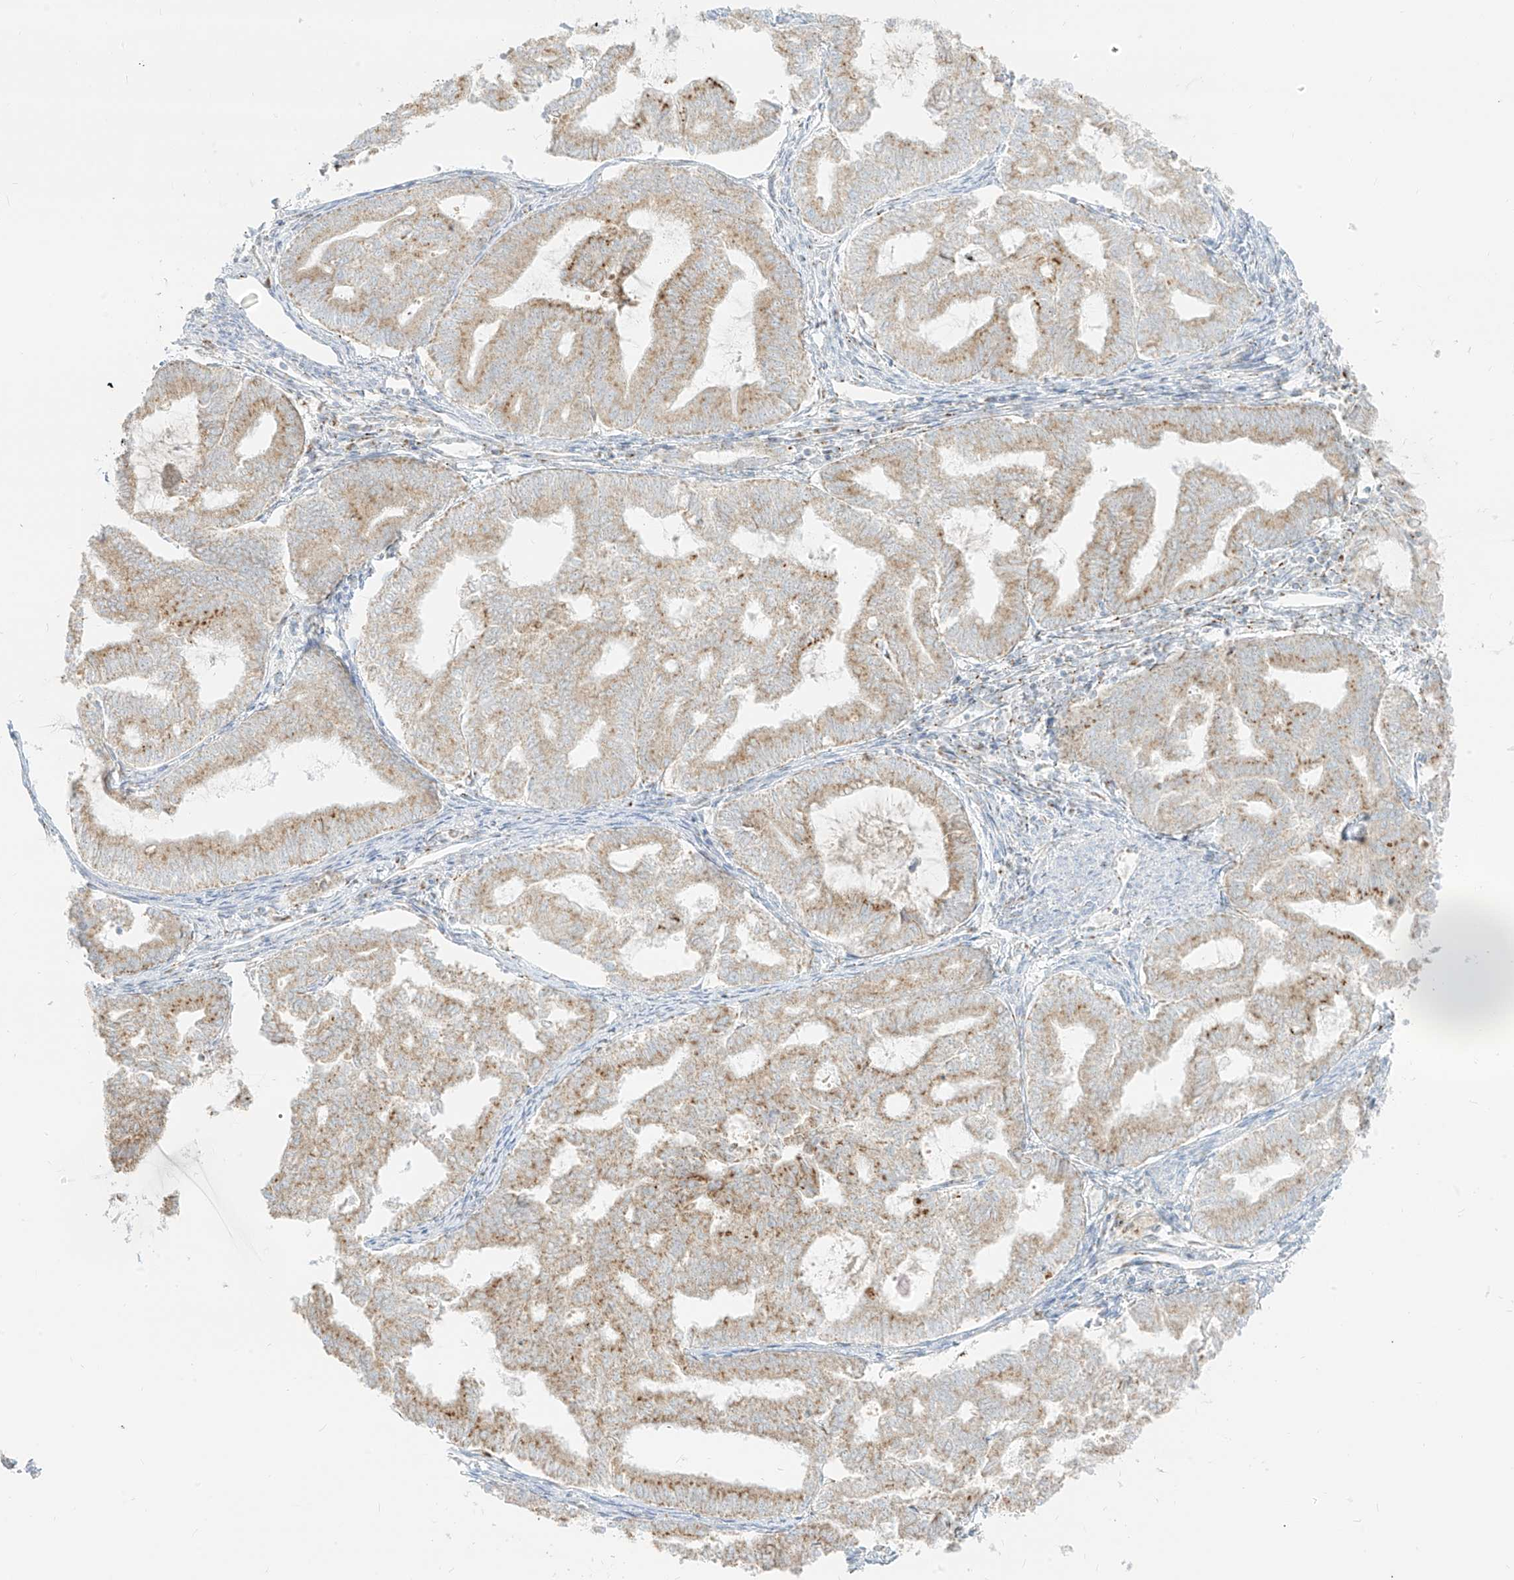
{"staining": {"intensity": "weak", "quantity": ">75%", "location": "cytoplasmic/membranous"}, "tissue": "endometrial cancer", "cell_type": "Tumor cells", "image_type": "cancer", "snomed": [{"axis": "morphology", "description": "Adenocarcinoma, NOS"}, {"axis": "topography", "description": "Endometrium"}], "caption": "Weak cytoplasmic/membranous protein expression is present in approximately >75% of tumor cells in endometrial adenocarcinoma.", "gene": "TMEM87B", "patient": {"sex": "female", "age": 79}}